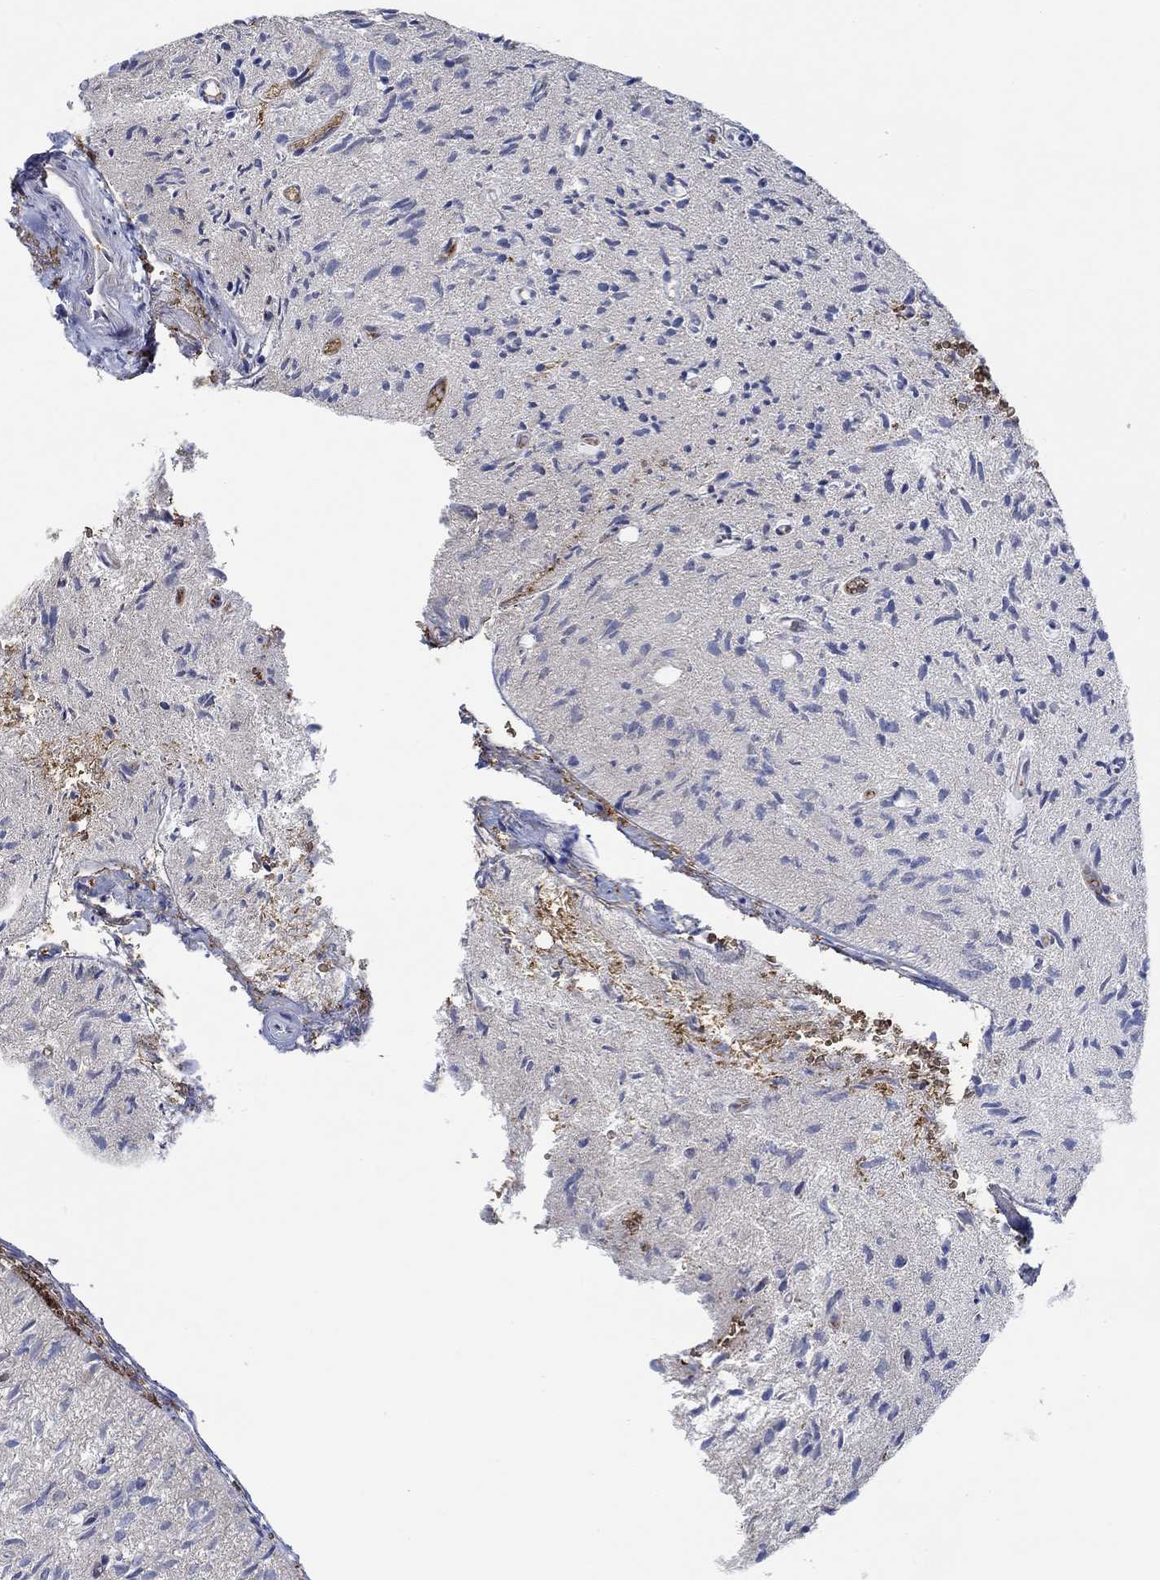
{"staining": {"intensity": "negative", "quantity": "none", "location": "none"}, "tissue": "glioma", "cell_type": "Tumor cells", "image_type": "cancer", "snomed": [{"axis": "morphology", "description": "Glioma, malignant, High grade"}, {"axis": "topography", "description": "Brain"}], "caption": "A micrograph of human malignant high-grade glioma is negative for staining in tumor cells.", "gene": "MPP1", "patient": {"sex": "male", "age": 64}}